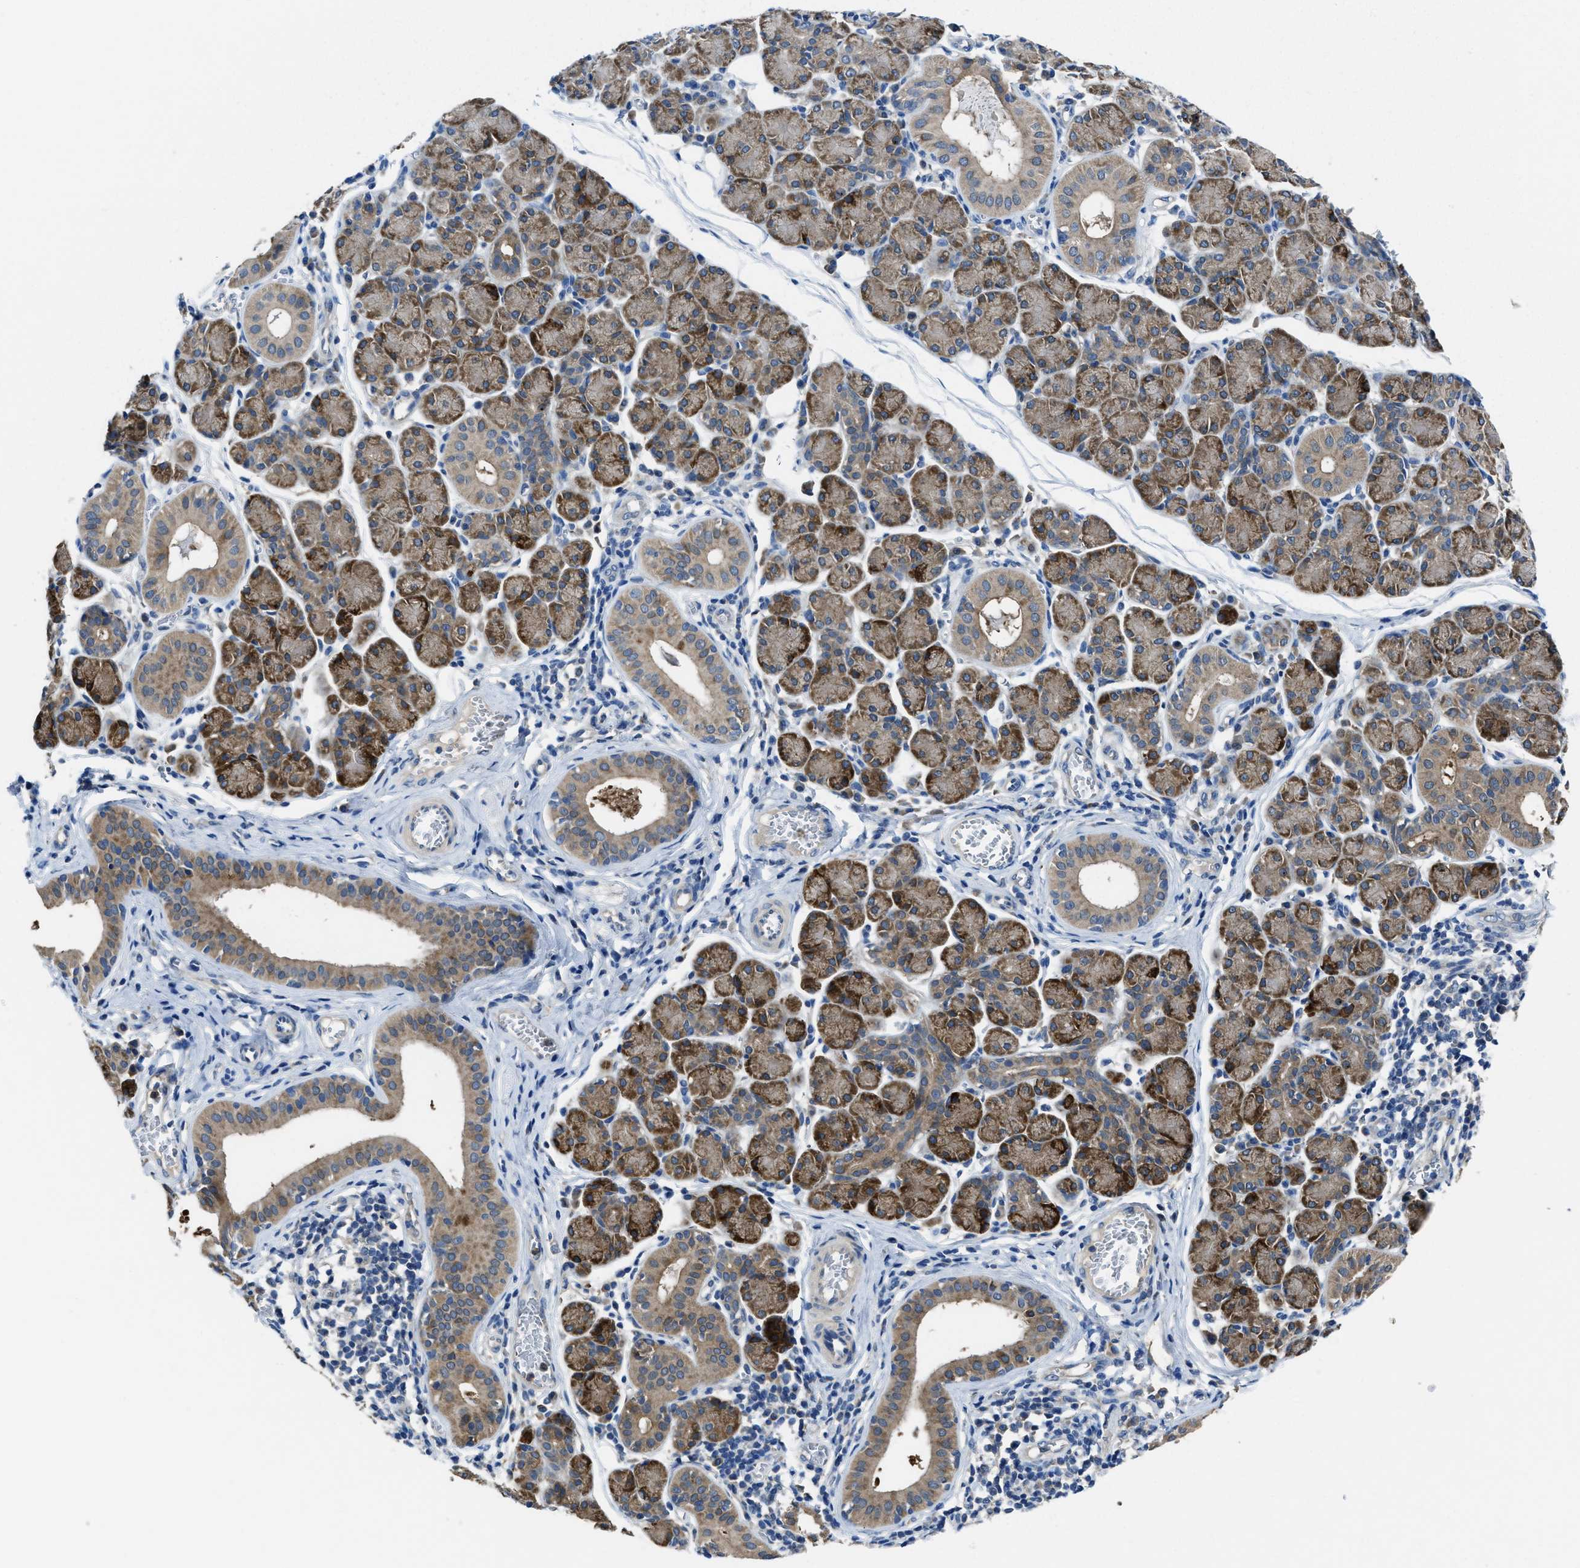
{"staining": {"intensity": "moderate", "quantity": "25%-75%", "location": "cytoplasmic/membranous"}, "tissue": "salivary gland", "cell_type": "Glandular cells", "image_type": "normal", "snomed": [{"axis": "morphology", "description": "Normal tissue, NOS"}, {"axis": "morphology", "description": "Inflammation, NOS"}, {"axis": "topography", "description": "Lymph node"}, {"axis": "topography", "description": "Salivary gland"}], "caption": "Immunohistochemistry (IHC) of normal salivary gland displays medium levels of moderate cytoplasmic/membranous positivity in about 25%-75% of glandular cells.", "gene": "MAP3K20", "patient": {"sex": "male", "age": 3}}